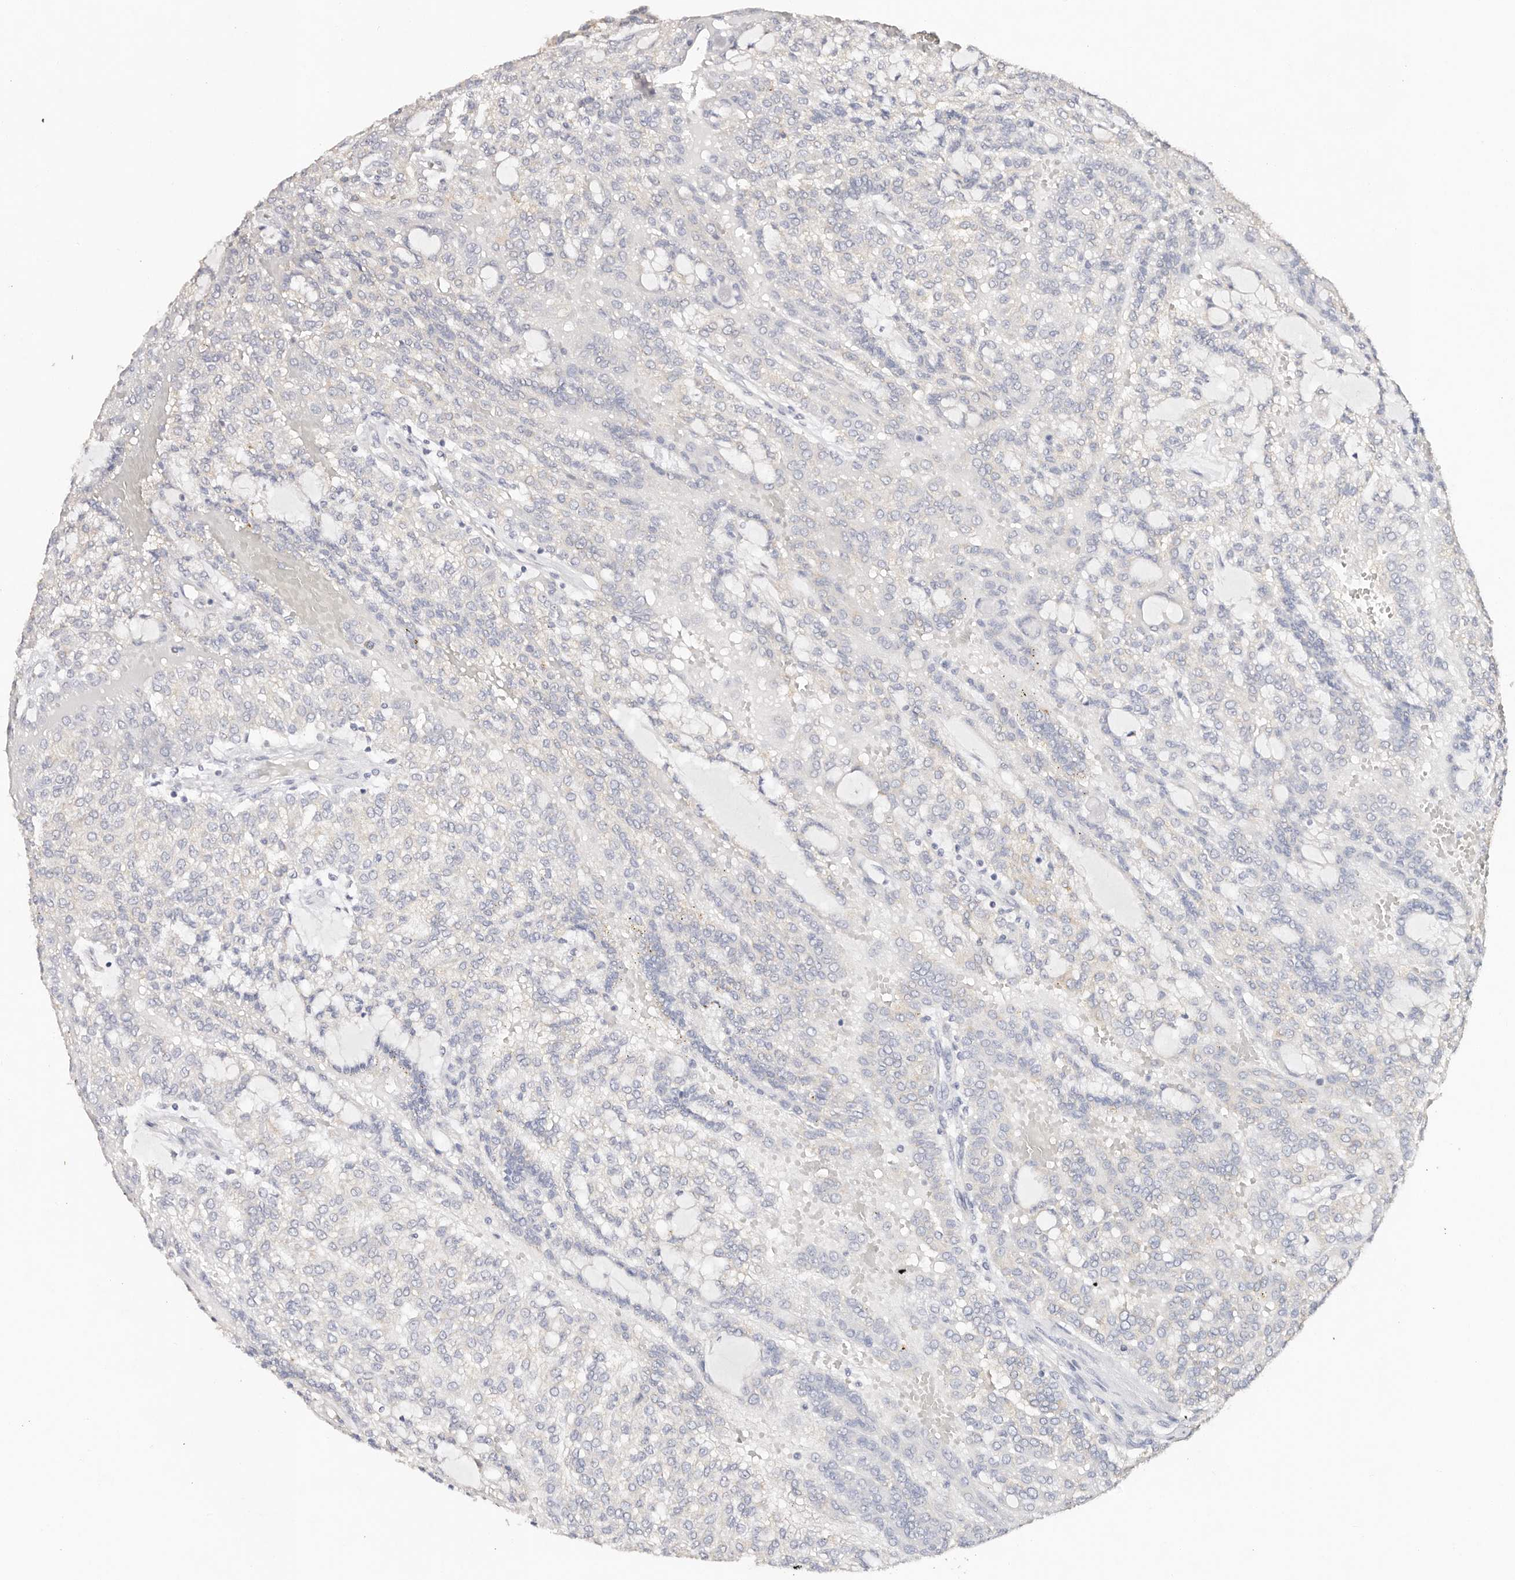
{"staining": {"intensity": "negative", "quantity": "none", "location": "none"}, "tissue": "renal cancer", "cell_type": "Tumor cells", "image_type": "cancer", "snomed": [{"axis": "morphology", "description": "Adenocarcinoma, NOS"}, {"axis": "topography", "description": "Kidney"}], "caption": "Renal cancer (adenocarcinoma) stained for a protein using IHC shows no expression tumor cells.", "gene": "VIPAS39", "patient": {"sex": "male", "age": 63}}